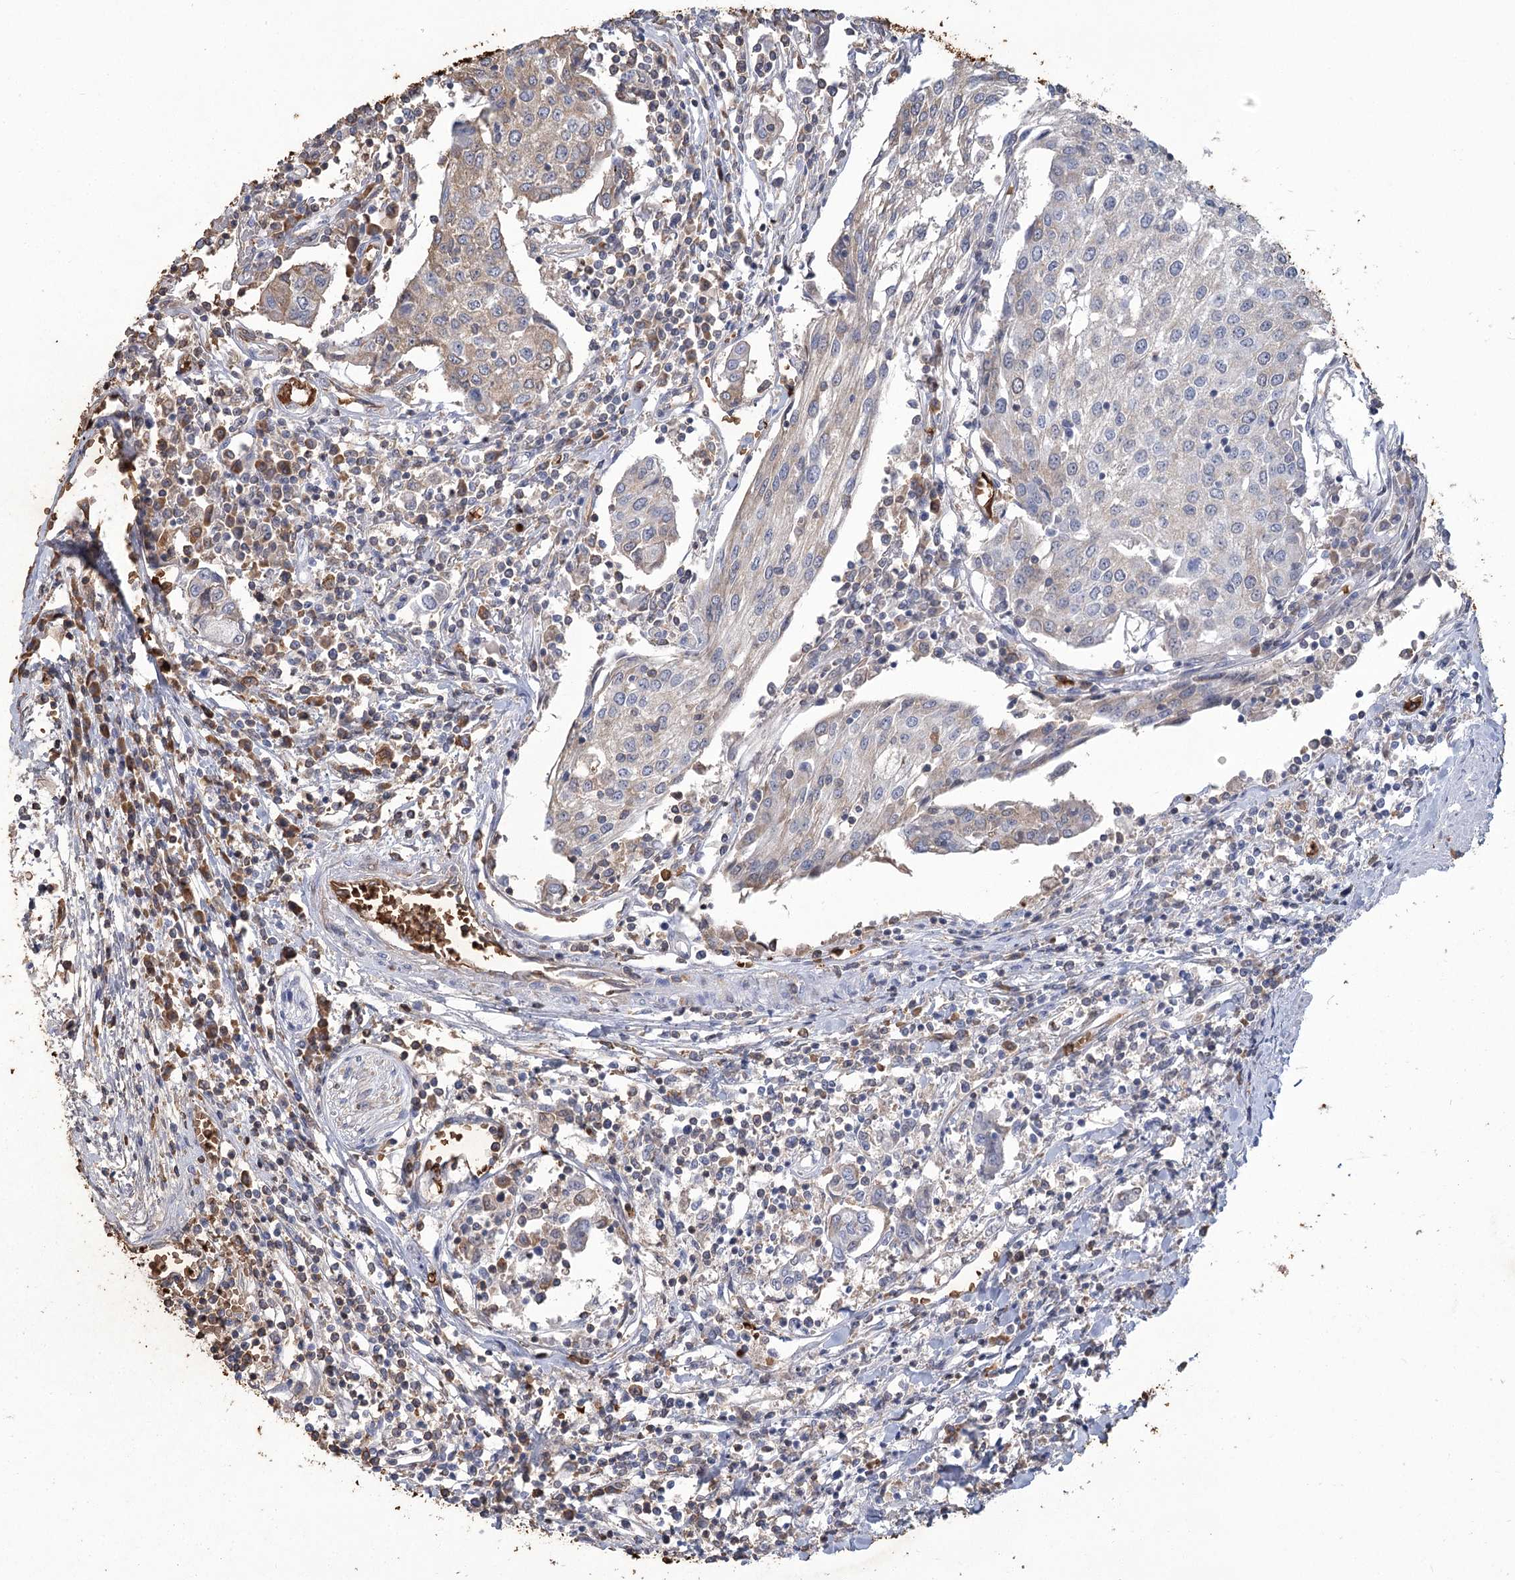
{"staining": {"intensity": "weak", "quantity": "<25%", "location": "cytoplasmic/membranous"}, "tissue": "urothelial cancer", "cell_type": "Tumor cells", "image_type": "cancer", "snomed": [{"axis": "morphology", "description": "Urothelial carcinoma, High grade"}, {"axis": "topography", "description": "Urinary bladder"}], "caption": "Protein analysis of urothelial cancer reveals no significant staining in tumor cells.", "gene": "HBA1", "patient": {"sex": "female", "age": 85}}